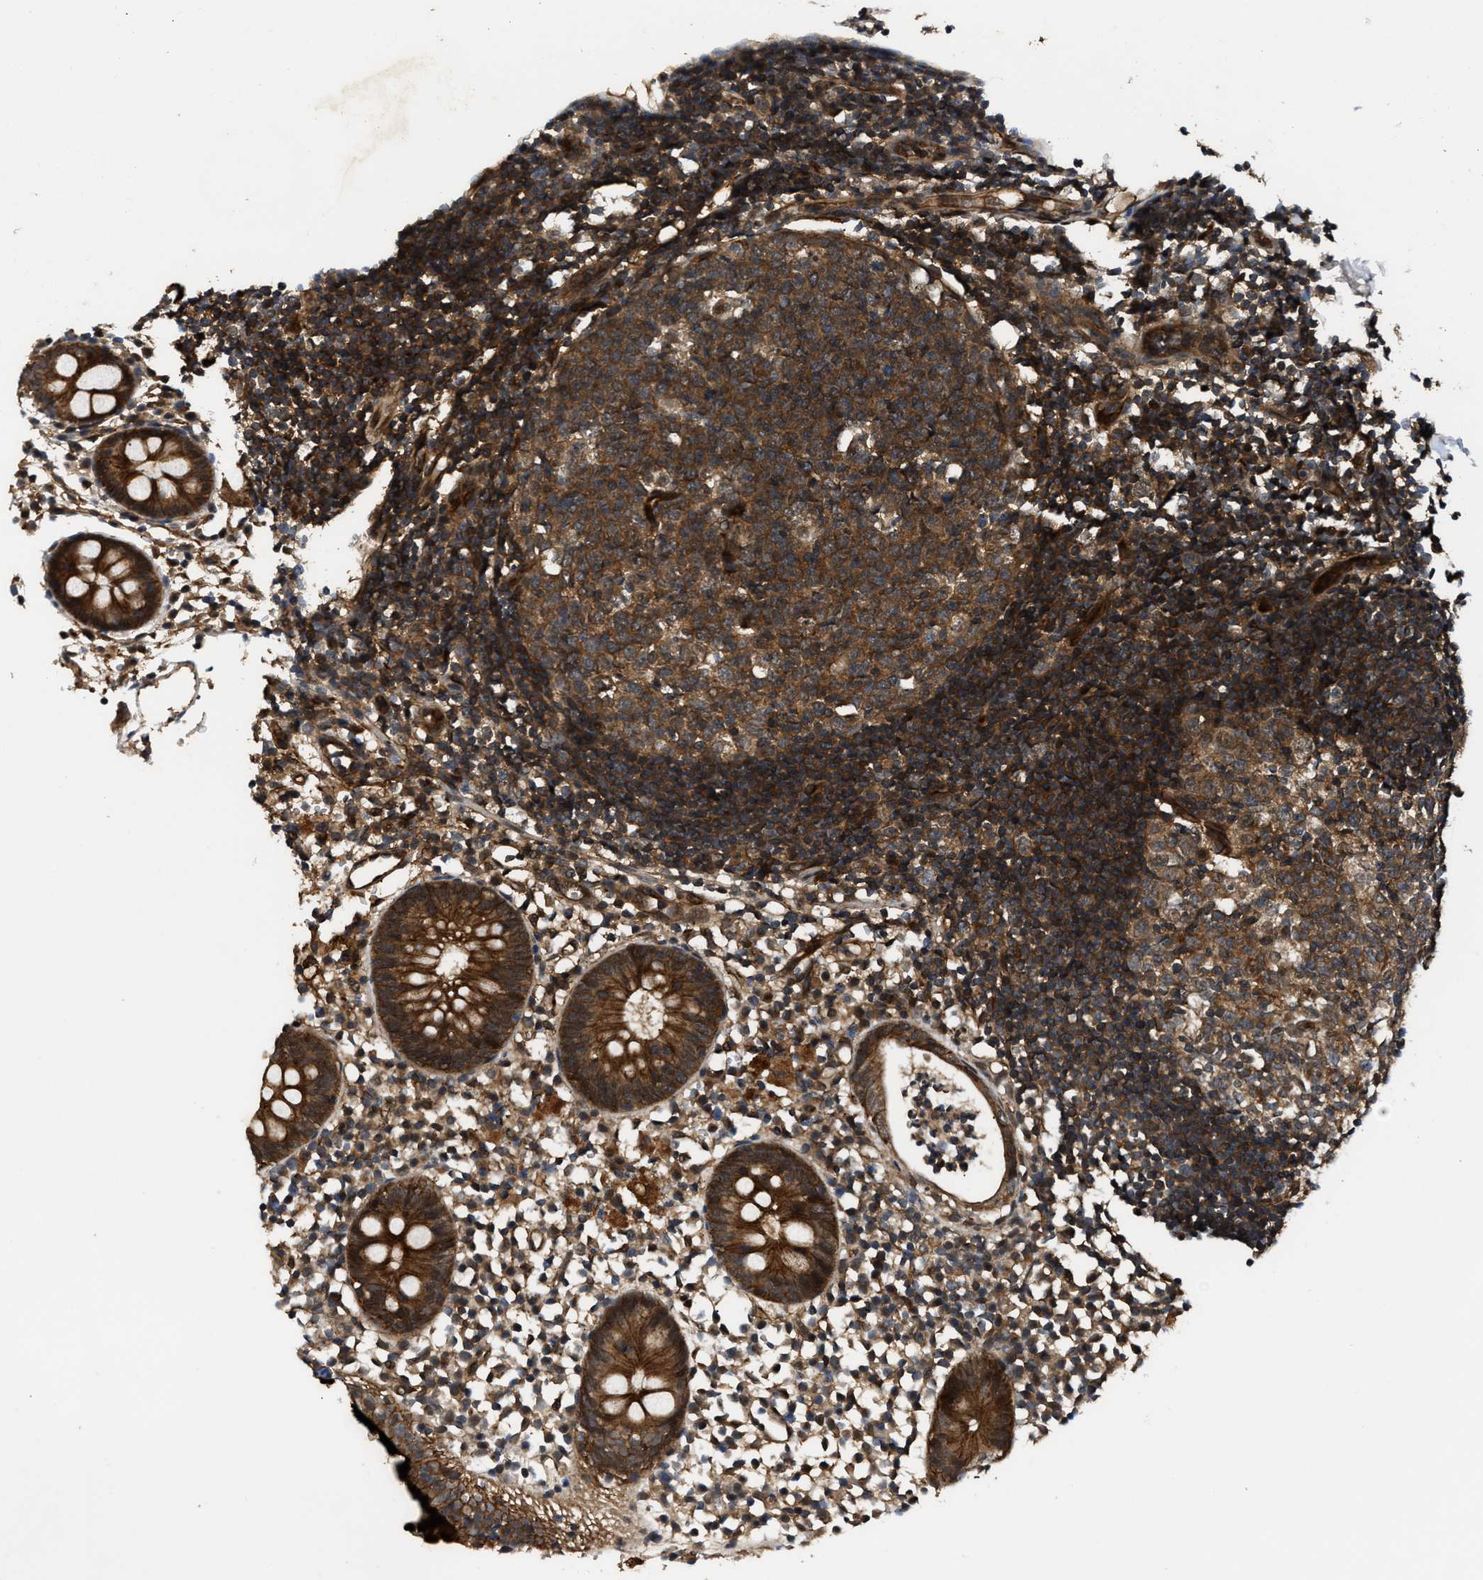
{"staining": {"intensity": "strong", "quantity": ">75%", "location": "cytoplasmic/membranous"}, "tissue": "appendix", "cell_type": "Glandular cells", "image_type": "normal", "snomed": [{"axis": "morphology", "description": "Normal tissue, NOS"}, {"axis": "topography", "description": "Appendix"}], "caption": "A brown stain highlights strong cytoplasmic/membranous expression of a protein in glandular cells of benign human appendix. (DAB IHC with brightfield microscopy, high magnification).", "gene": "COPS2", "patient": {"sex": "female", "age": 20}}